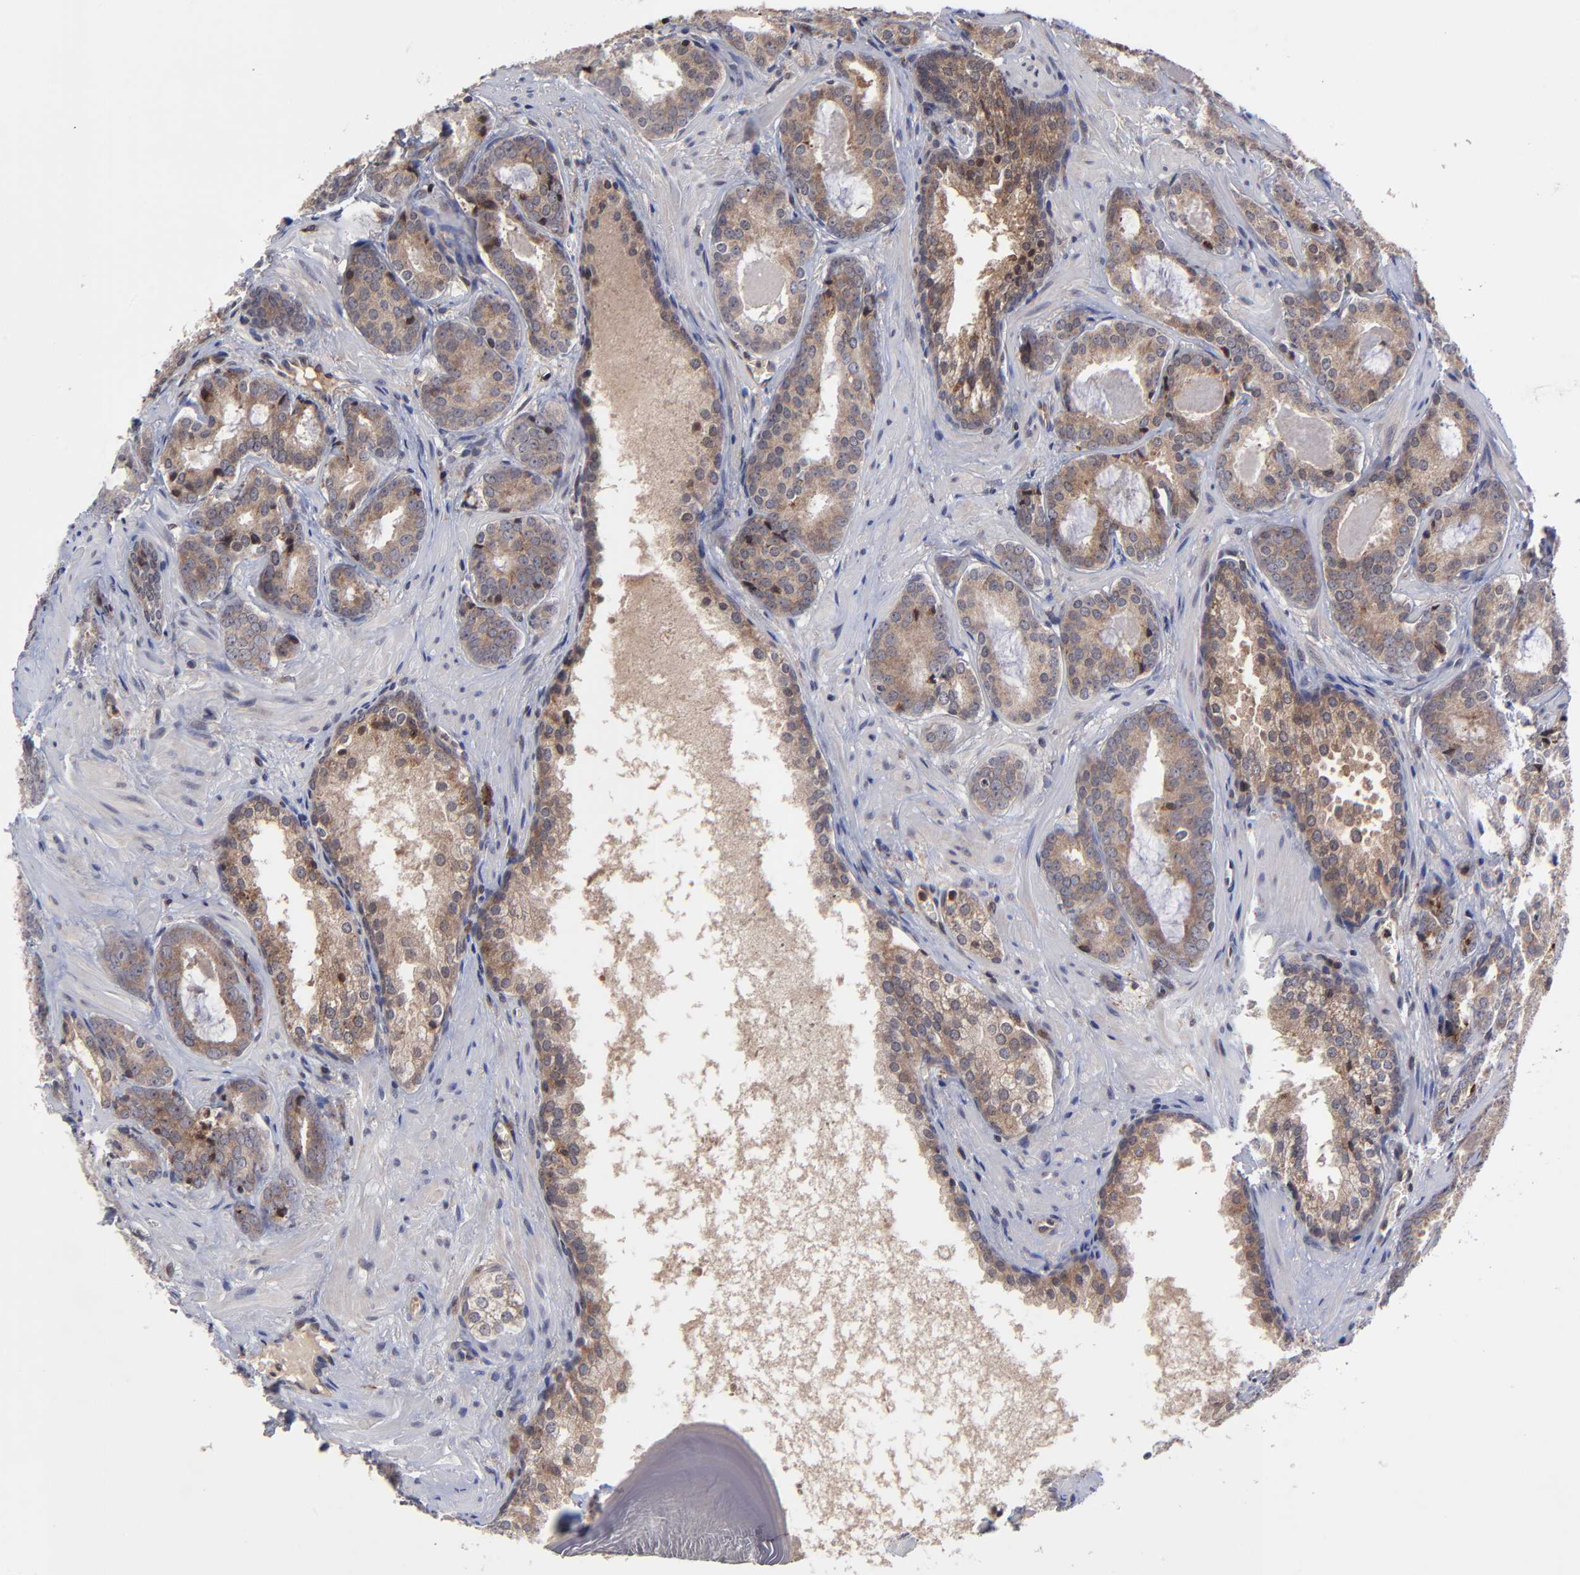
{"staining": {"intensity": "moderate", "quantity": ">75%", "location": "cytoplasmic/membranous"}, "tissue": "prostate cancer", "cell_type": "Tumor cells", "image_type": "cancer", "snomed": [{"axis": "morphology", "description": "Adenocarcinoma, Medium grade"}, {"axis": "topography", "description": "Prostate"}], "caption": "Medium-grade adenocarcinoma (prostate) tissue displays moderate cytoplasmic/membranous staining in about >75% of tumor cells, visualized by immunohistochemistry.", "gene": "UBE2L6", "patient": {"sex": "male", "age": 64}}